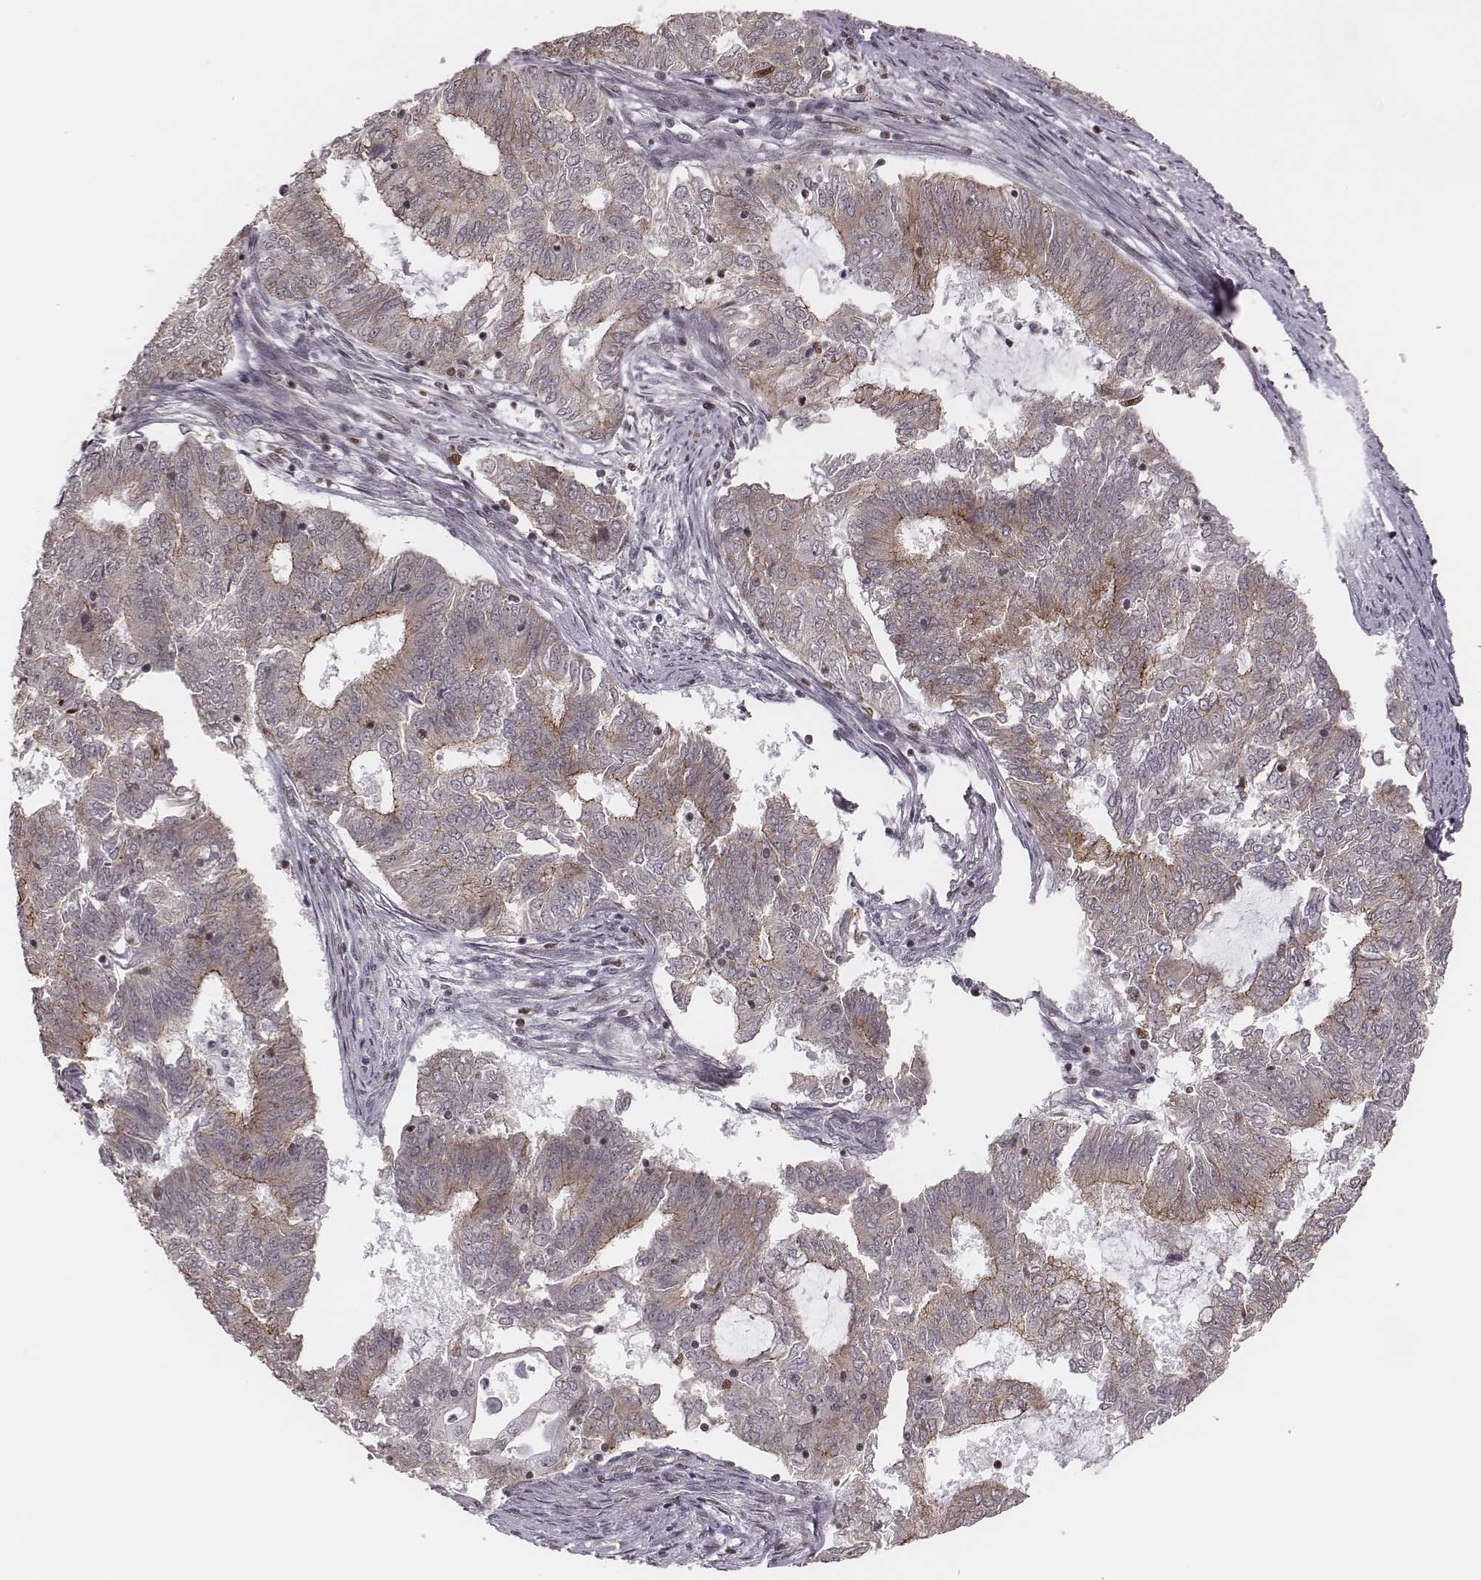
{"staining": {"intensity": "weak", "quantity": "<25%", "location": "cytoplasmic/membranous"}, "tissue": "endometrial cancer", "cell_type": "Tumor cells", "image_type": "cancer", "snomed": [{"axis": "morphology", "description": "Adenocarcinoma, NOS"}, {"axis": "topography", "description": "Endometrium"}], "caption": "IHC histopathology image of neoplastic tissue: endometrial adenocarcinoma stained with DAB (3,3'-diaminobenzidine) shows no significant protein positivity in tumor cells. (DAB immunohistochemistry (IHC), high magnification).", "gene": "WDR59", "patient": {"sex": "female", "age": 62}}